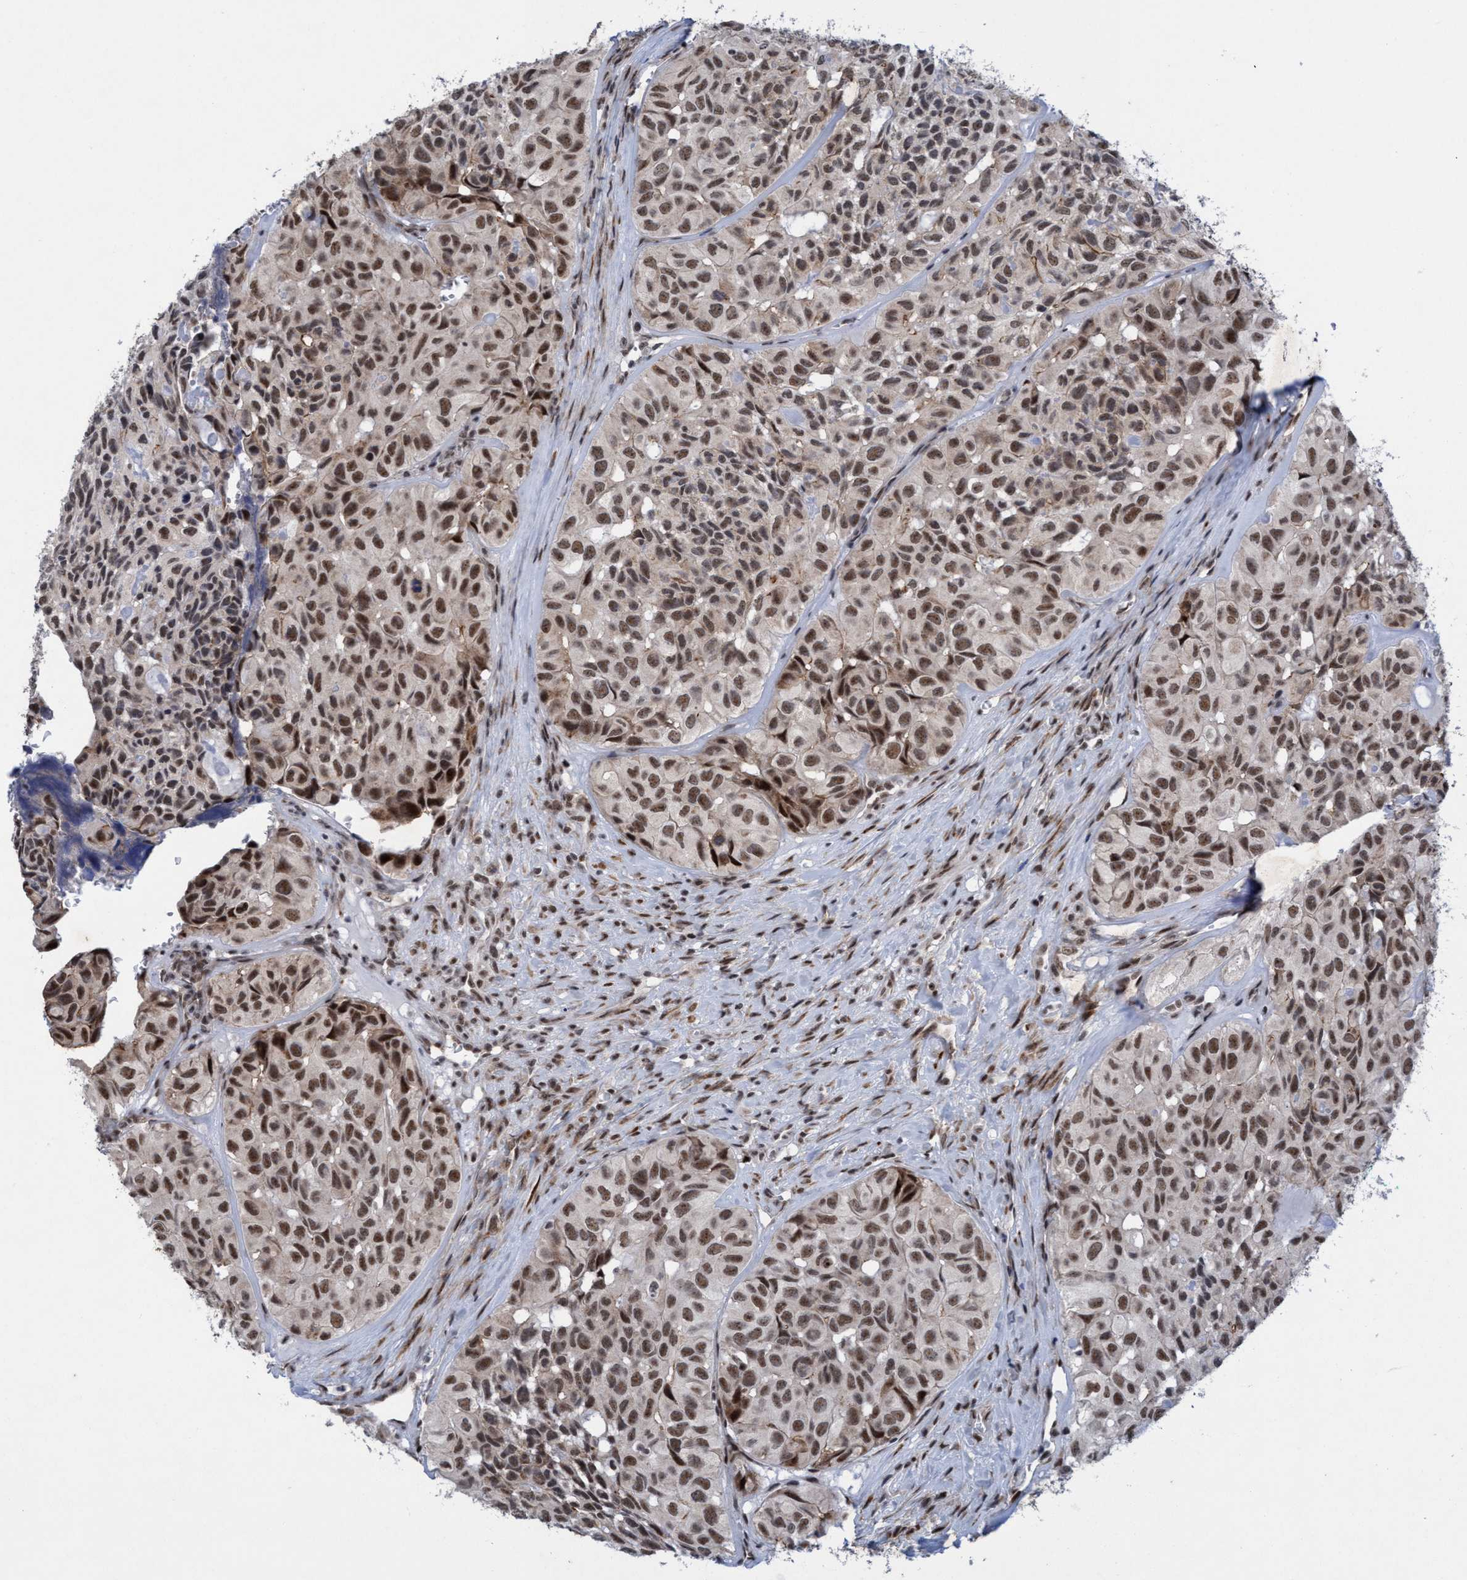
{"staining": {"intensity": "moderate", "quantity": ">75%", "location": "nuclear"}, "tissue": "head and neck cancer", "cell_type": "Tumor cells", "image_type": "cancer", "snomed": [{"axis": "morphology", "description": "Adenocarcinoma, NOS"}, {"axis": "topography", "description": "Salivary gland, NOS"}, {"axis": "topography", "description": "Head-Neck"}], "caption": "Brown immunohistochemical staining in head and neck cancer reveals moderate nuclear expression in approximately >75% of tumor cells.", "gene": "GLT6D1", "patient": {"sex": "female", "age": 76}}